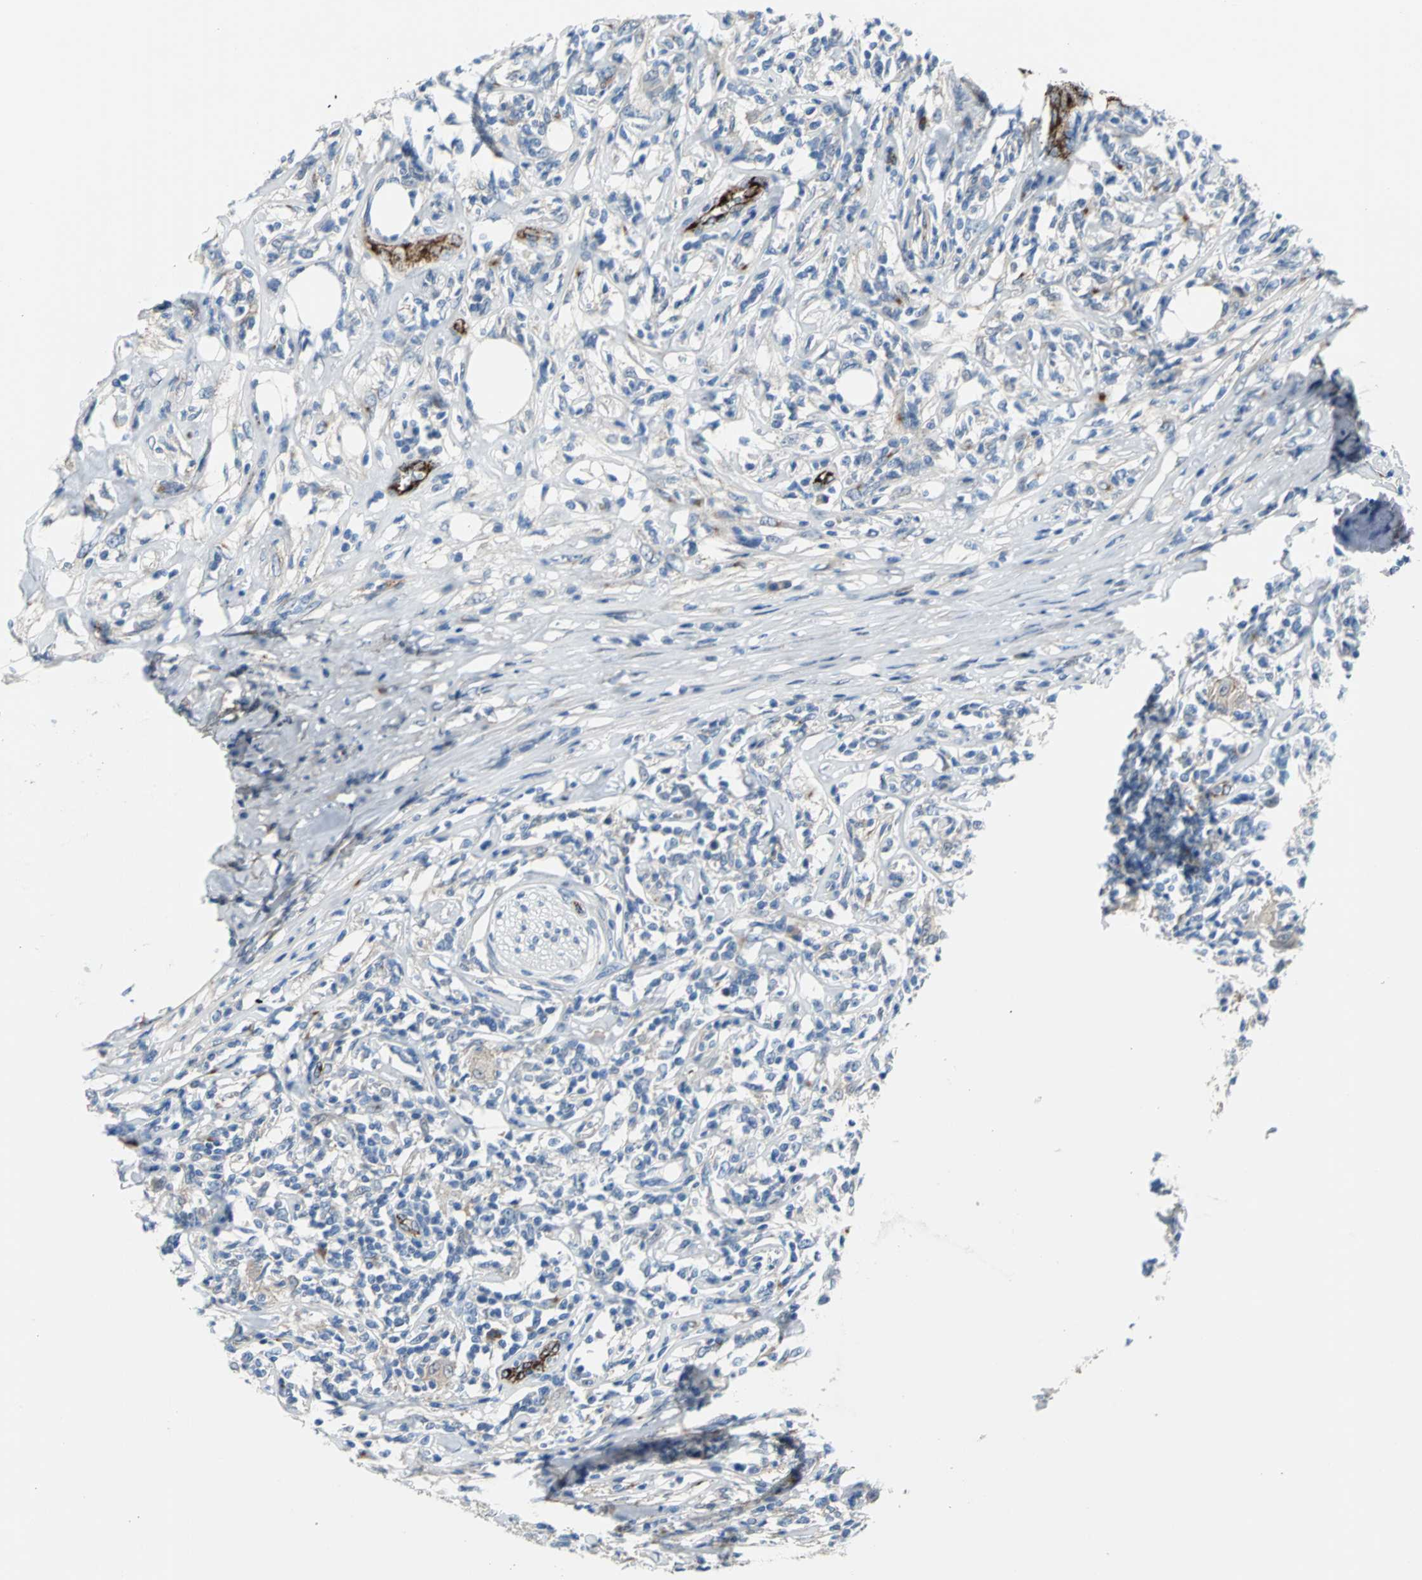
{"staining": {"intensity": "moderate", "quantity": "<25%", "location": "cytoplasmic/membranous"}, "tissue": "lymphoma", "cell_type": "Tumor cells", "image_type": "cancer", "snomed": [{"axis": "morphology", "description": "Malignant lymphoma, non-Hodgkin's type, High grade"}, {"axis": "topography", "description": "Lymph node"}], "caption": "This is a histology image of IHC staining of lymphoma, which shows moderate staining in the cytoplasmic/membranous of tumor cells.", "gene": "SELP", "patient": {"sex": "female", "age": 84}}